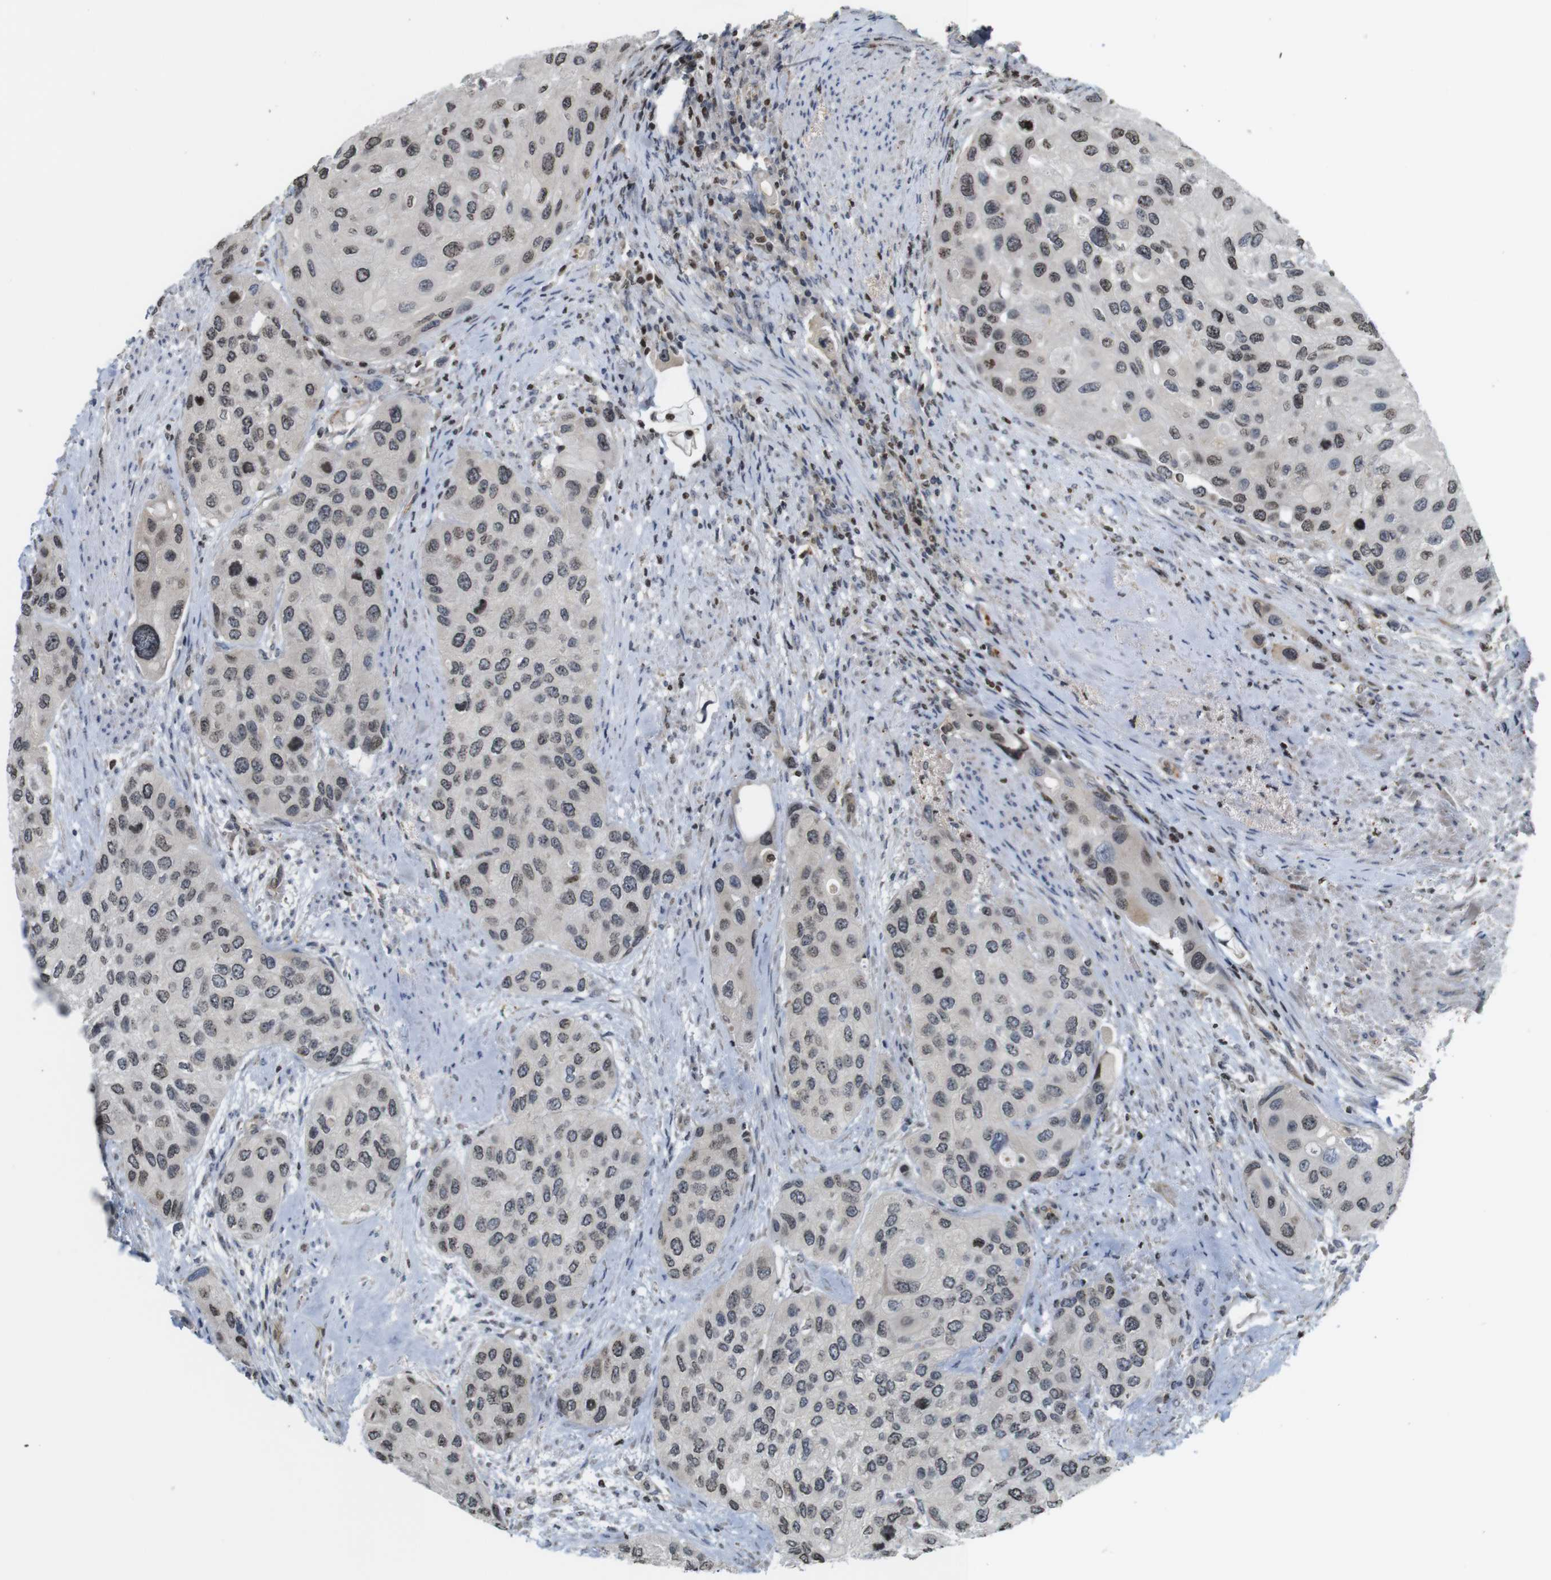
{"staining": {"intensity": "moderate", "quantity": ">75%", "location": "nuclear"}, "tissue": "urothelial cancer", "cell_type": "Tumor cells", "image_type": "cancer", "snomed": [{"axis": "morphology", "description": "Urothelial carcinoma, High grade"}, {"axis": "topography", "description": "Urinary bladder"}], "caption": "The immunohistochemical stain labels moderate nuclear positivity in tumor cells of high-grade urothelial carcinoma tissue.", "gene": "MBD1", "patient": {"sex": "female", "age": 56}}